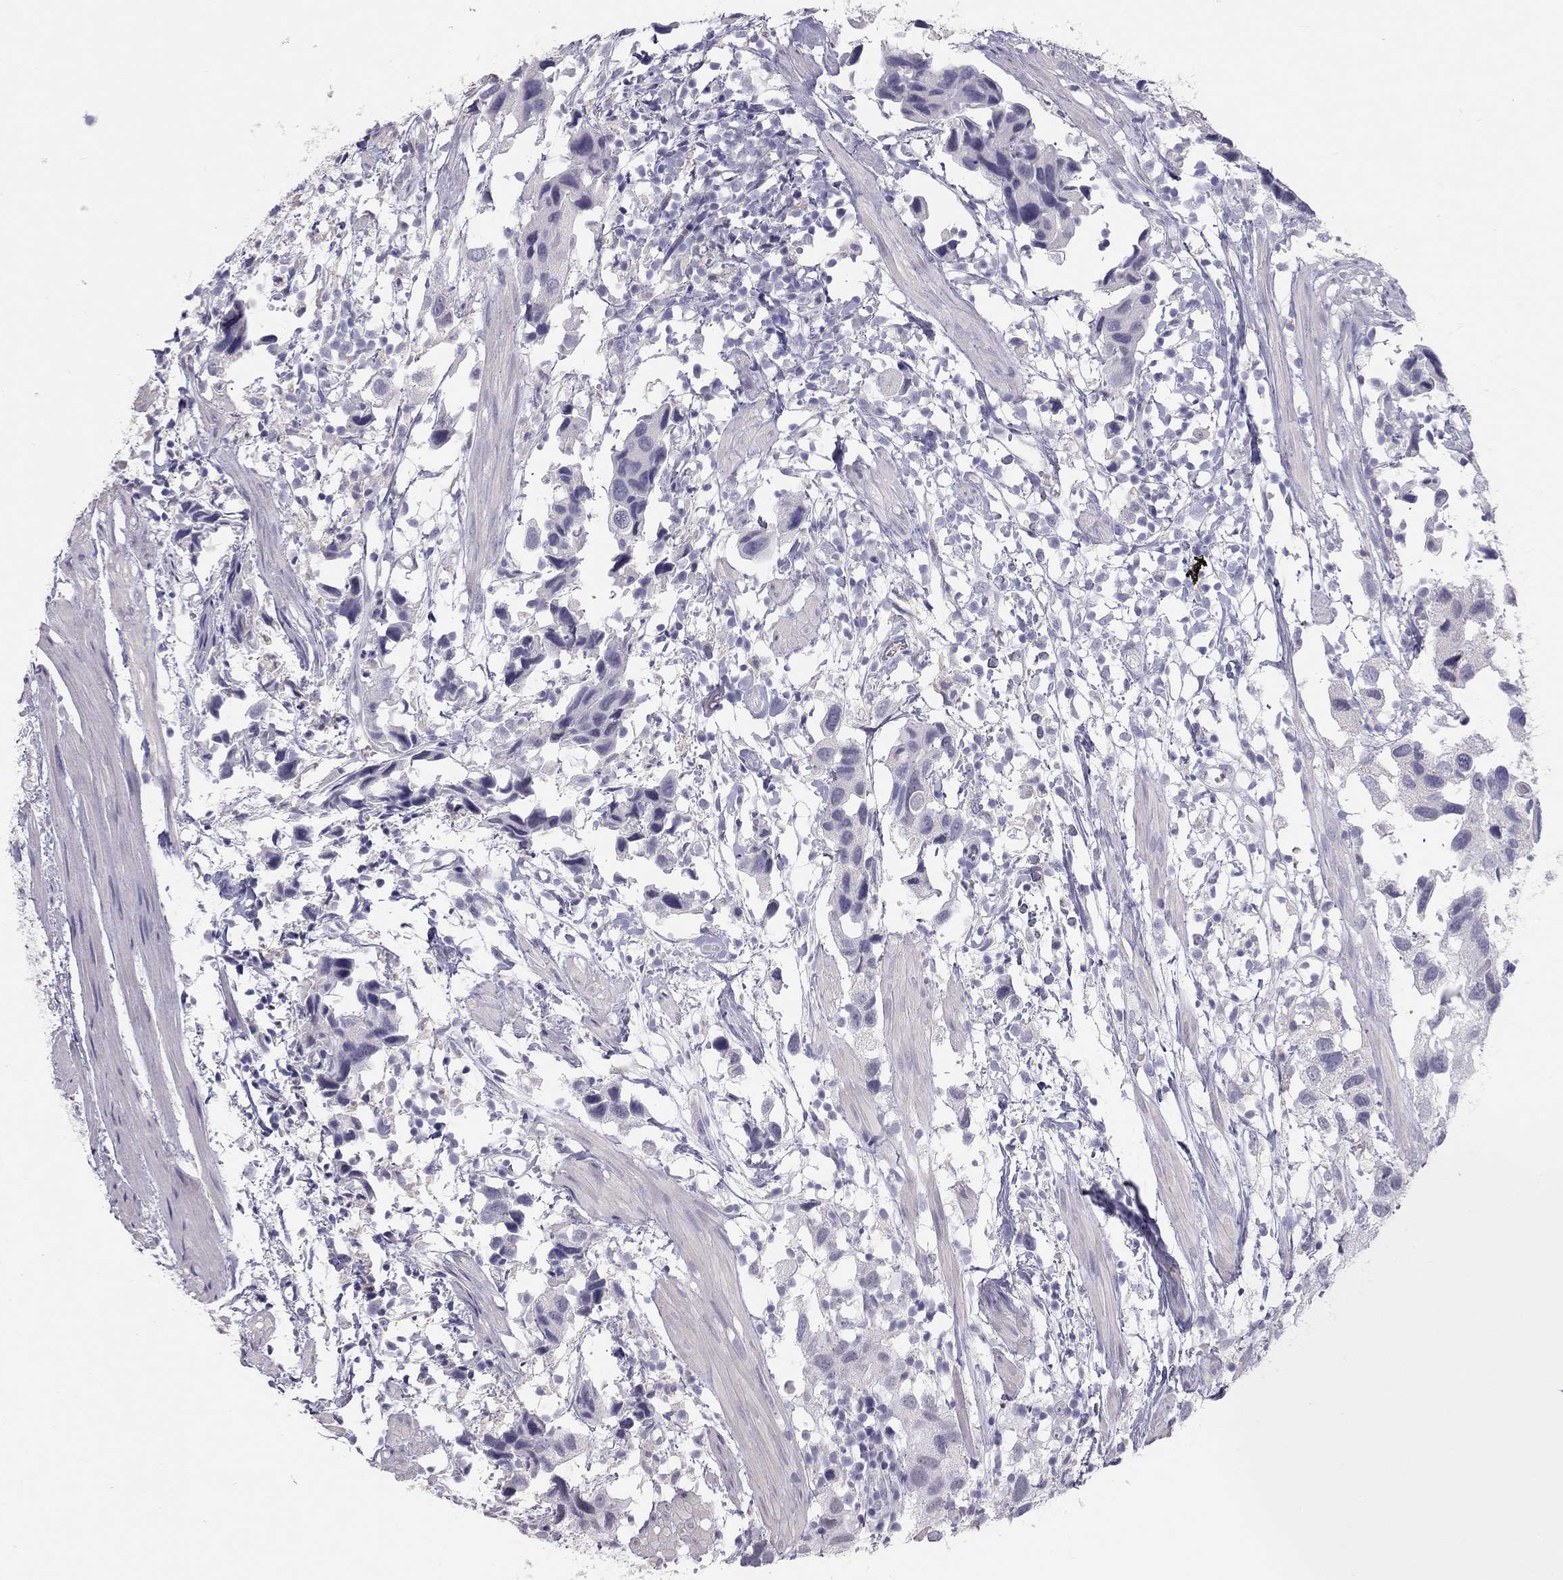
{"staining": {"intensity": "negative", "quantity": "none", "location": "none"}, "tissue": "urothelial cancer", "cell_type": "Tumor cells", "image_type": "cancer", "snomed": [{"axis": "morphology", "description": "Urothelial carcinoma, High grade"}, {"axis": "topography", "description": "Urinary bladder"}], "caption": "Protein analysis of urothelial cancer displays no significant staining in tumor cells.", "gene": "SPATA12", "patient": {"sex": "male", "age": 79}}